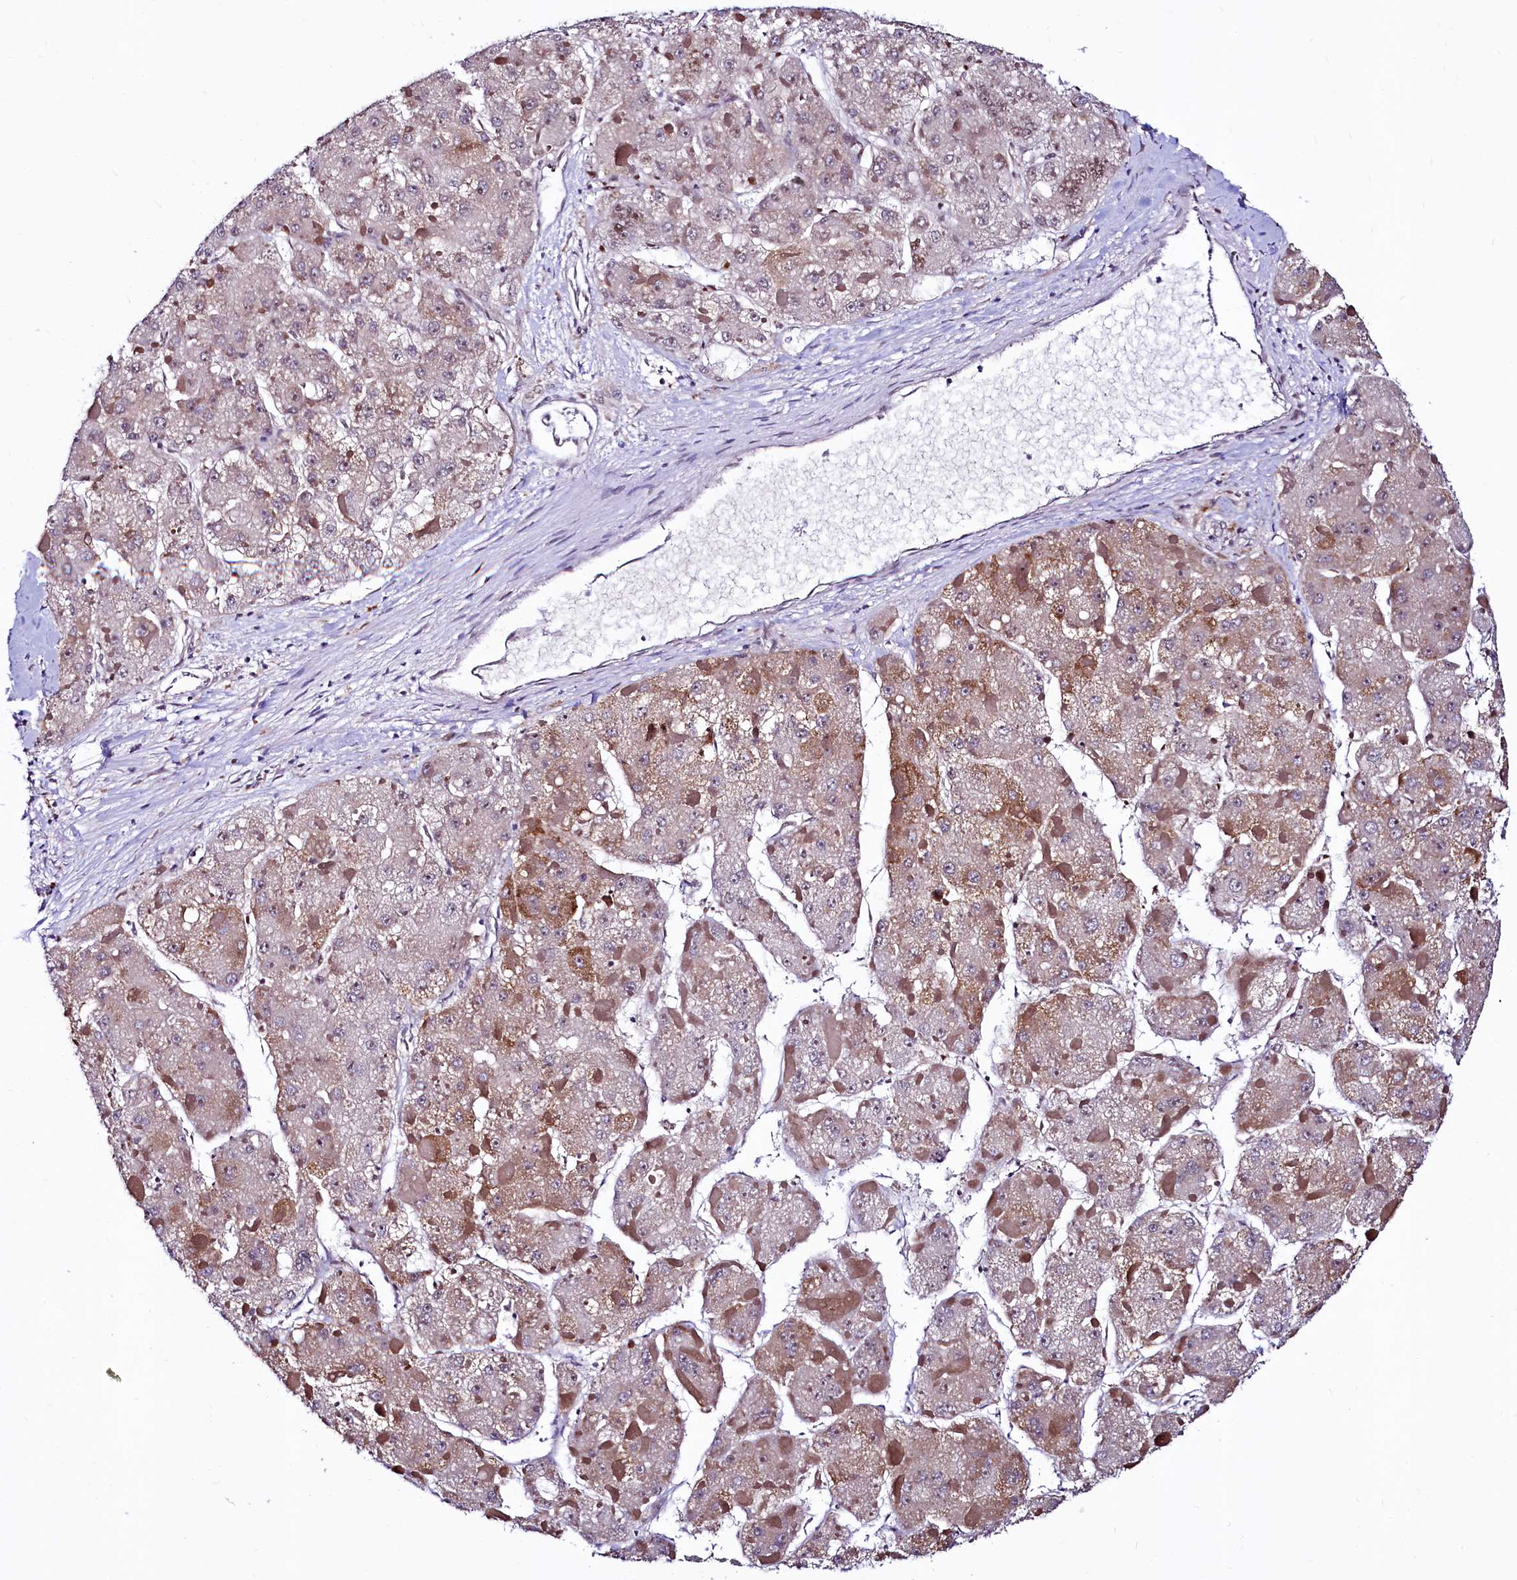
{"staining": {"intensity": "moderate", "quantity": ">75%", "location": "cytoplasmic/membranous"}, "tissue": "liver cancer", "cell_type": "Tumor cells", "image_type": "cancer", "snomed": [{"axis": "morphology", "description": "Carcinoma, Hepatocellular, NOS"}, {"axis": "topography", "description": "Liver"}], "caption": "Liver hepatocellular carcinoma stained with DAB (3,3'-diaminobenzidine) immunohistochemistry (IHC) demonstrates medium levels of moderate cytoplasmic/membranous expression in approximately >75% of tumor cells. Using DAB (3,3'-diaminobenzidine) (brown) and hematoxylin (blue) stains, captured at high magnification using brightfield microscopy.", "gene": "LEUTX", "patient": {"sex": "female", "age": 73}}